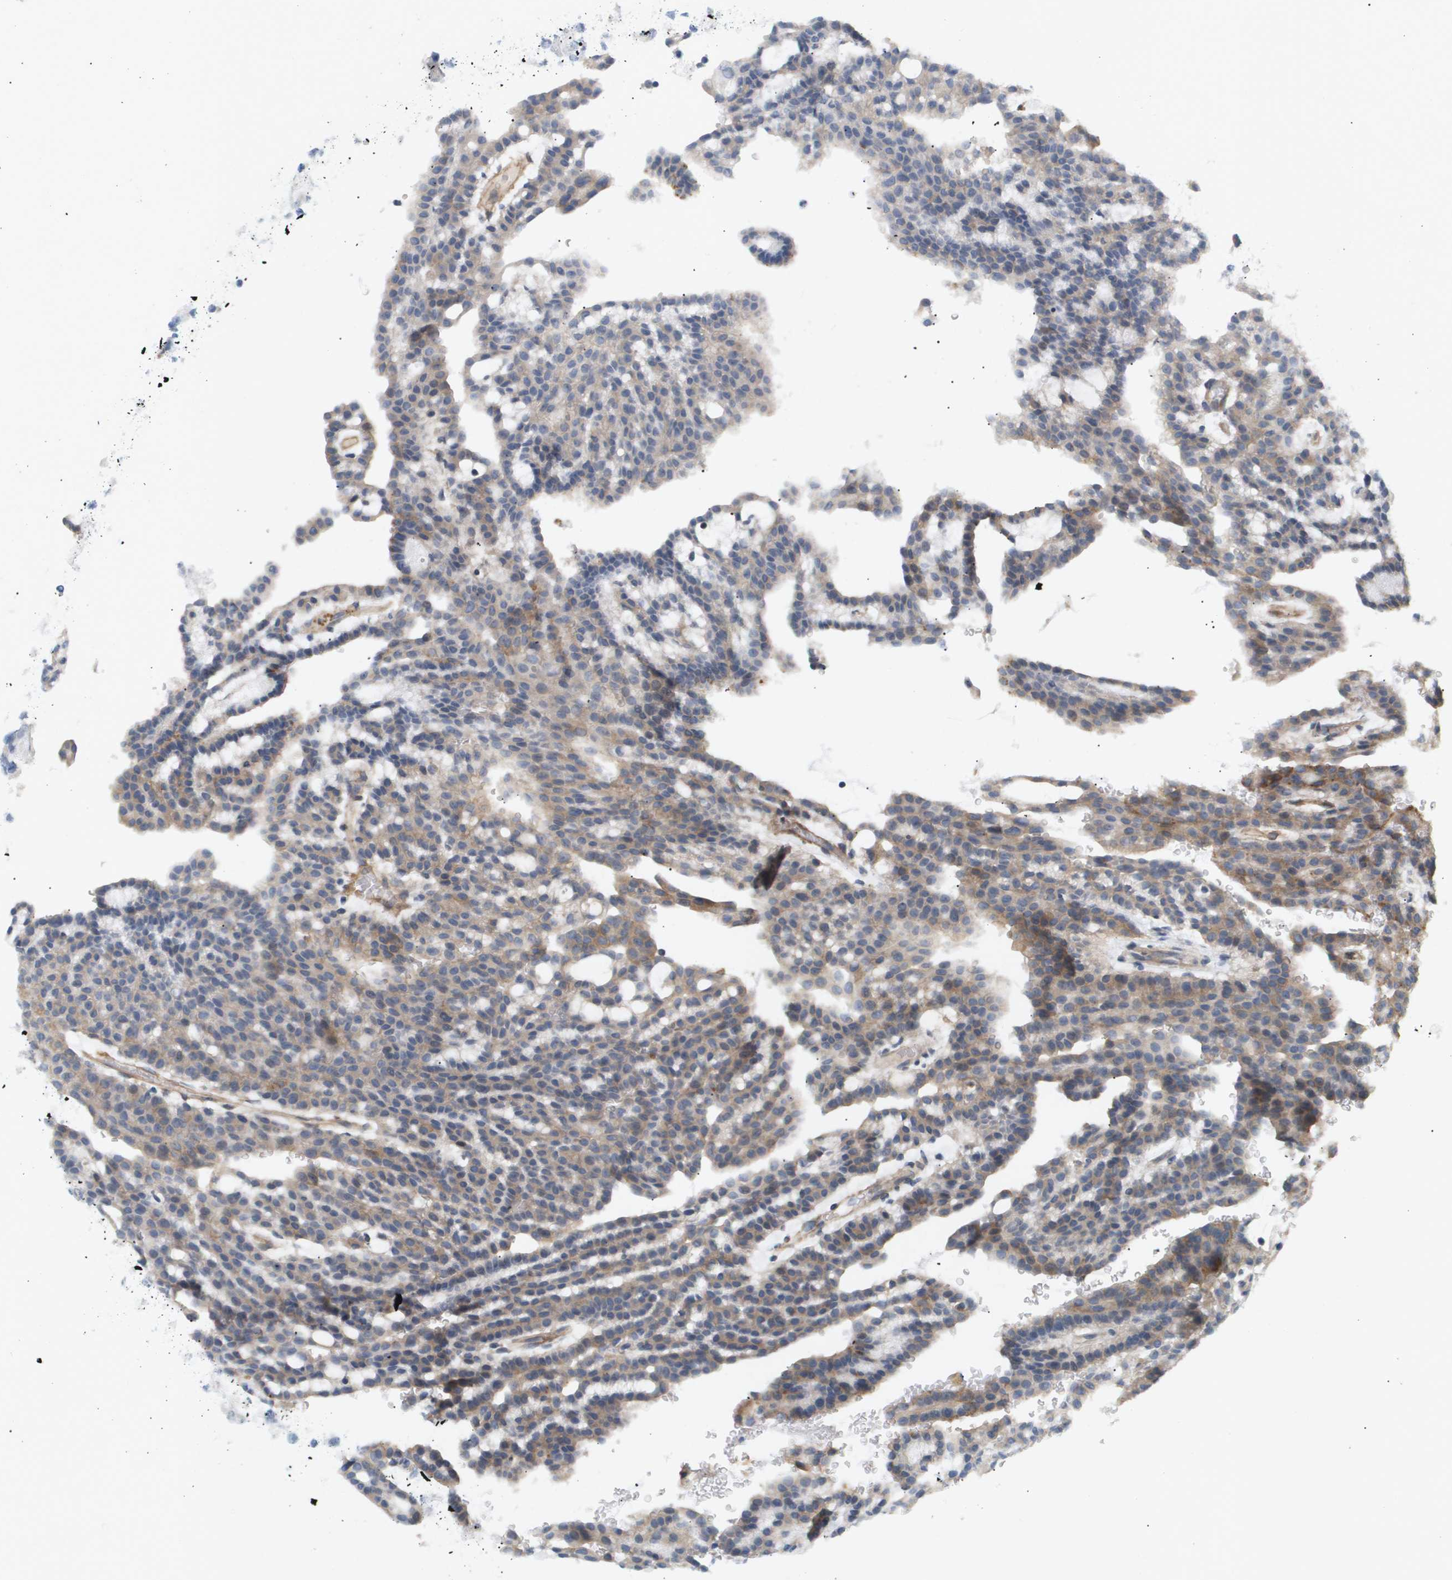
{"staining": {"intensity": "weak", "quantity": "25%-75%", "location": "cytoplasmic/membranous"}, "tissue": "renal cancer", "cell_type": "Tumor cells", "image_type": "cancer", "snomed": [{"axis": "morphology", "description": "Adenocarcinoma, NOS"}, {"axis": "topography", "description": "Kidney"}], "caption": "Renal cancer (adenocarcinoma) was stained to show a protein in brown. There is low levels of weak cytoplasmic/membranous staining in about 25%-75% of tumor cells. (DAB IHC, brown staining for protein, blue staining for nuclei).", "gene": "CORO2B", "patient": {"sex": "male", "age": 63}}